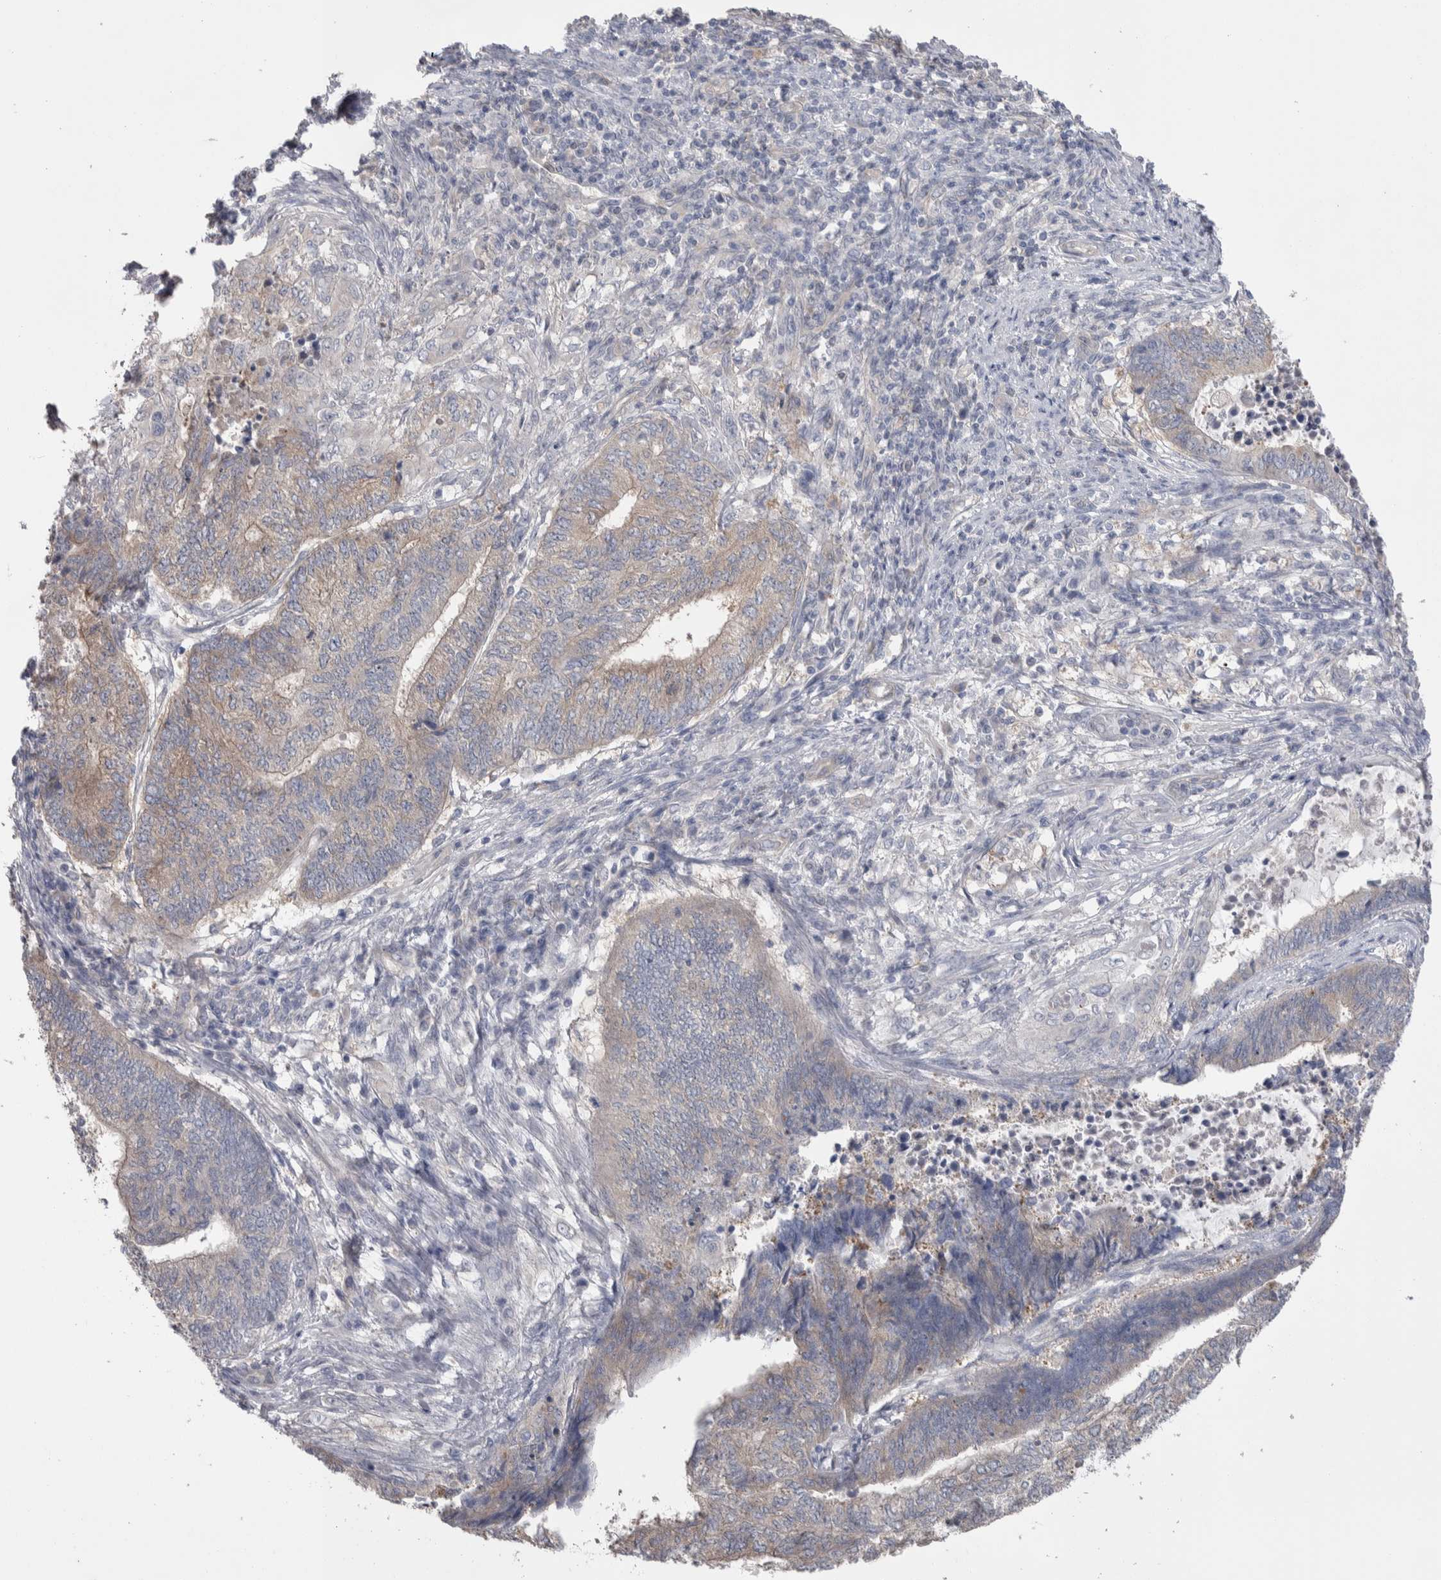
{"staining": {"intensity": "weak", "quantity": "25%-75%", "location": "cytoplasmic/membranous"}, "tissue": "endometrial cancer", "cell_type": "Tumor cells", "image_type": "cancer", "snomed": [{"axis": "morphology", "description": "Adenocarcinoma, NOS"}, {"axis": "topography", "description": "Uterus"}, {"axis": "topography", "description": "Endometrium"}], "caption": "A micrograph showing weak cytoplasmic/membranous positivity in about 25%-75% of tumor cells in endometrial cancer, as visualized by brown immunohistochemical staining.", "gene": "GPHN", "patient": {"sex": "female", "age": 70}}